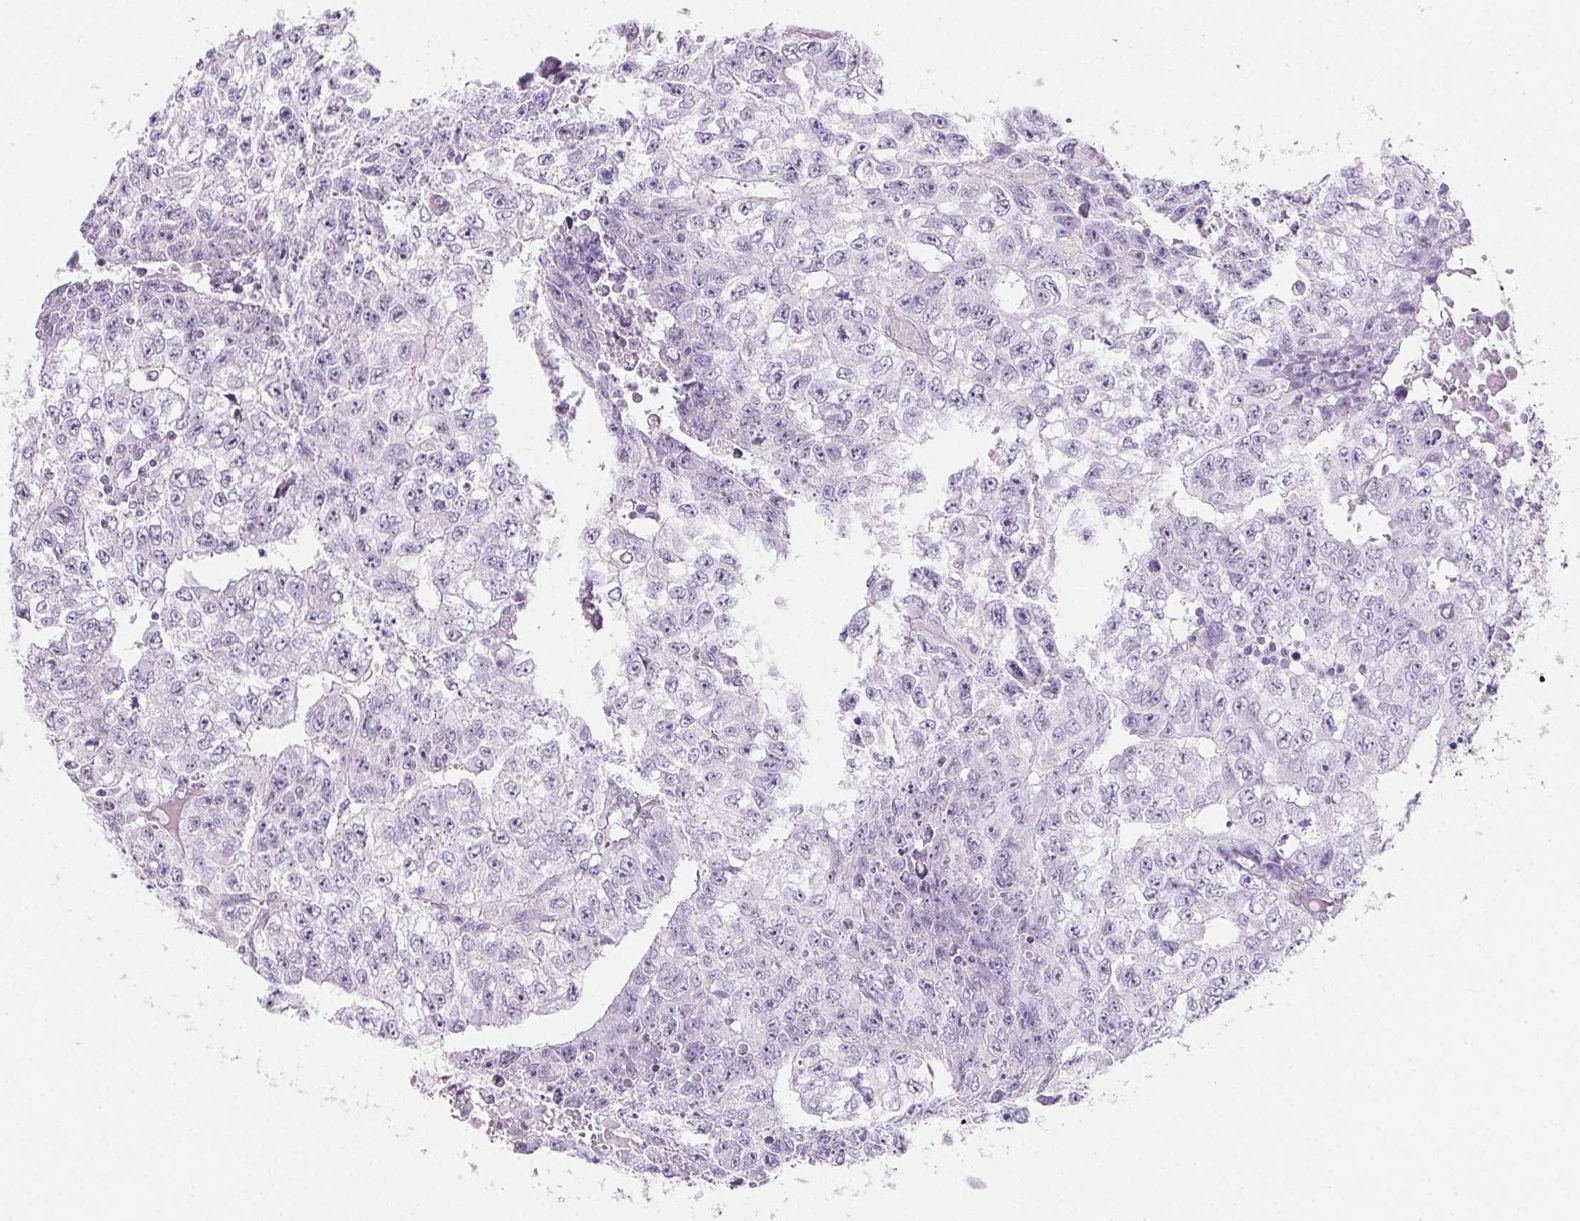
{"staining": {"intensity": "negative", "quantity": "none", "location": "none"}, "tissue": "testis cancer", "cell_type": "Tumor cells", "image_type": "cancer", "snomed": [{"axis": "morphology", "description": "Carcinoma, Embryonal, NOS"}, {"axis": "morphology", "description": "Teratoma, malignant, NOS"}, {"axis": "topography", "description": "Testis"}], "caption": "Tumor cells are negative for protein expression in human testis cancer (malignant teratoma).", "gene": "PRSS3", "patient": {"sex": "male", "age": 24}}